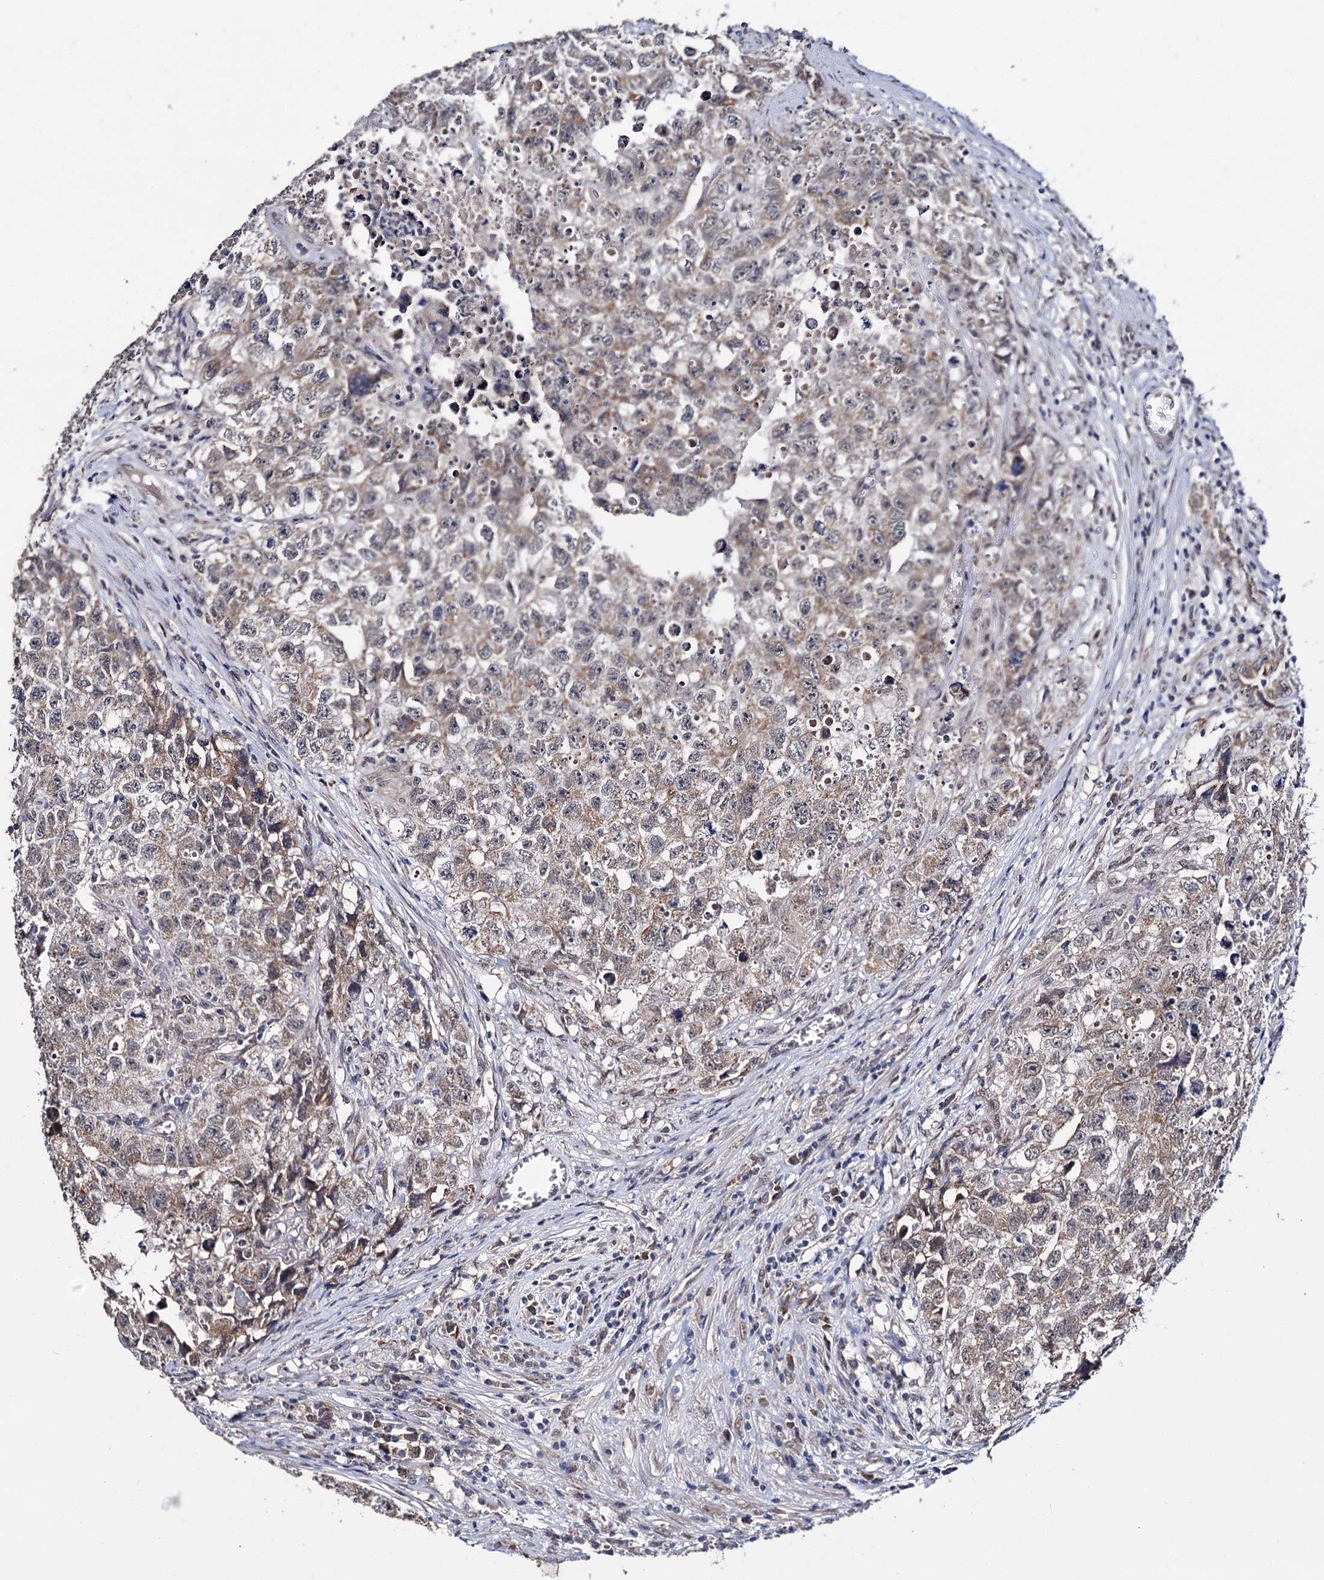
{"staining": {"intensity": "moderate", "quantity": ">75%", "location": "cytoplasmic/membranous"}, "tissue": "testis cancer", "cell_type": "Tumor cells", "image_type": "cancer", "snomed": [{"axis": "morphology", "description": "Seminoma, NOS"}, {"axis": "morphology", "description": "Carcinoma, Embryonal, NOS"}, {"axis": "topography", "description": "Testis"}], "caption": "There is medium levels of moderate cytoplasmic/membranous staining in tumor cells of testis cancer, as demonstrated by immunohistochemical staining (brown color).", "gene": "CLPB", "patient": {"sex": "male", "age": 43}}